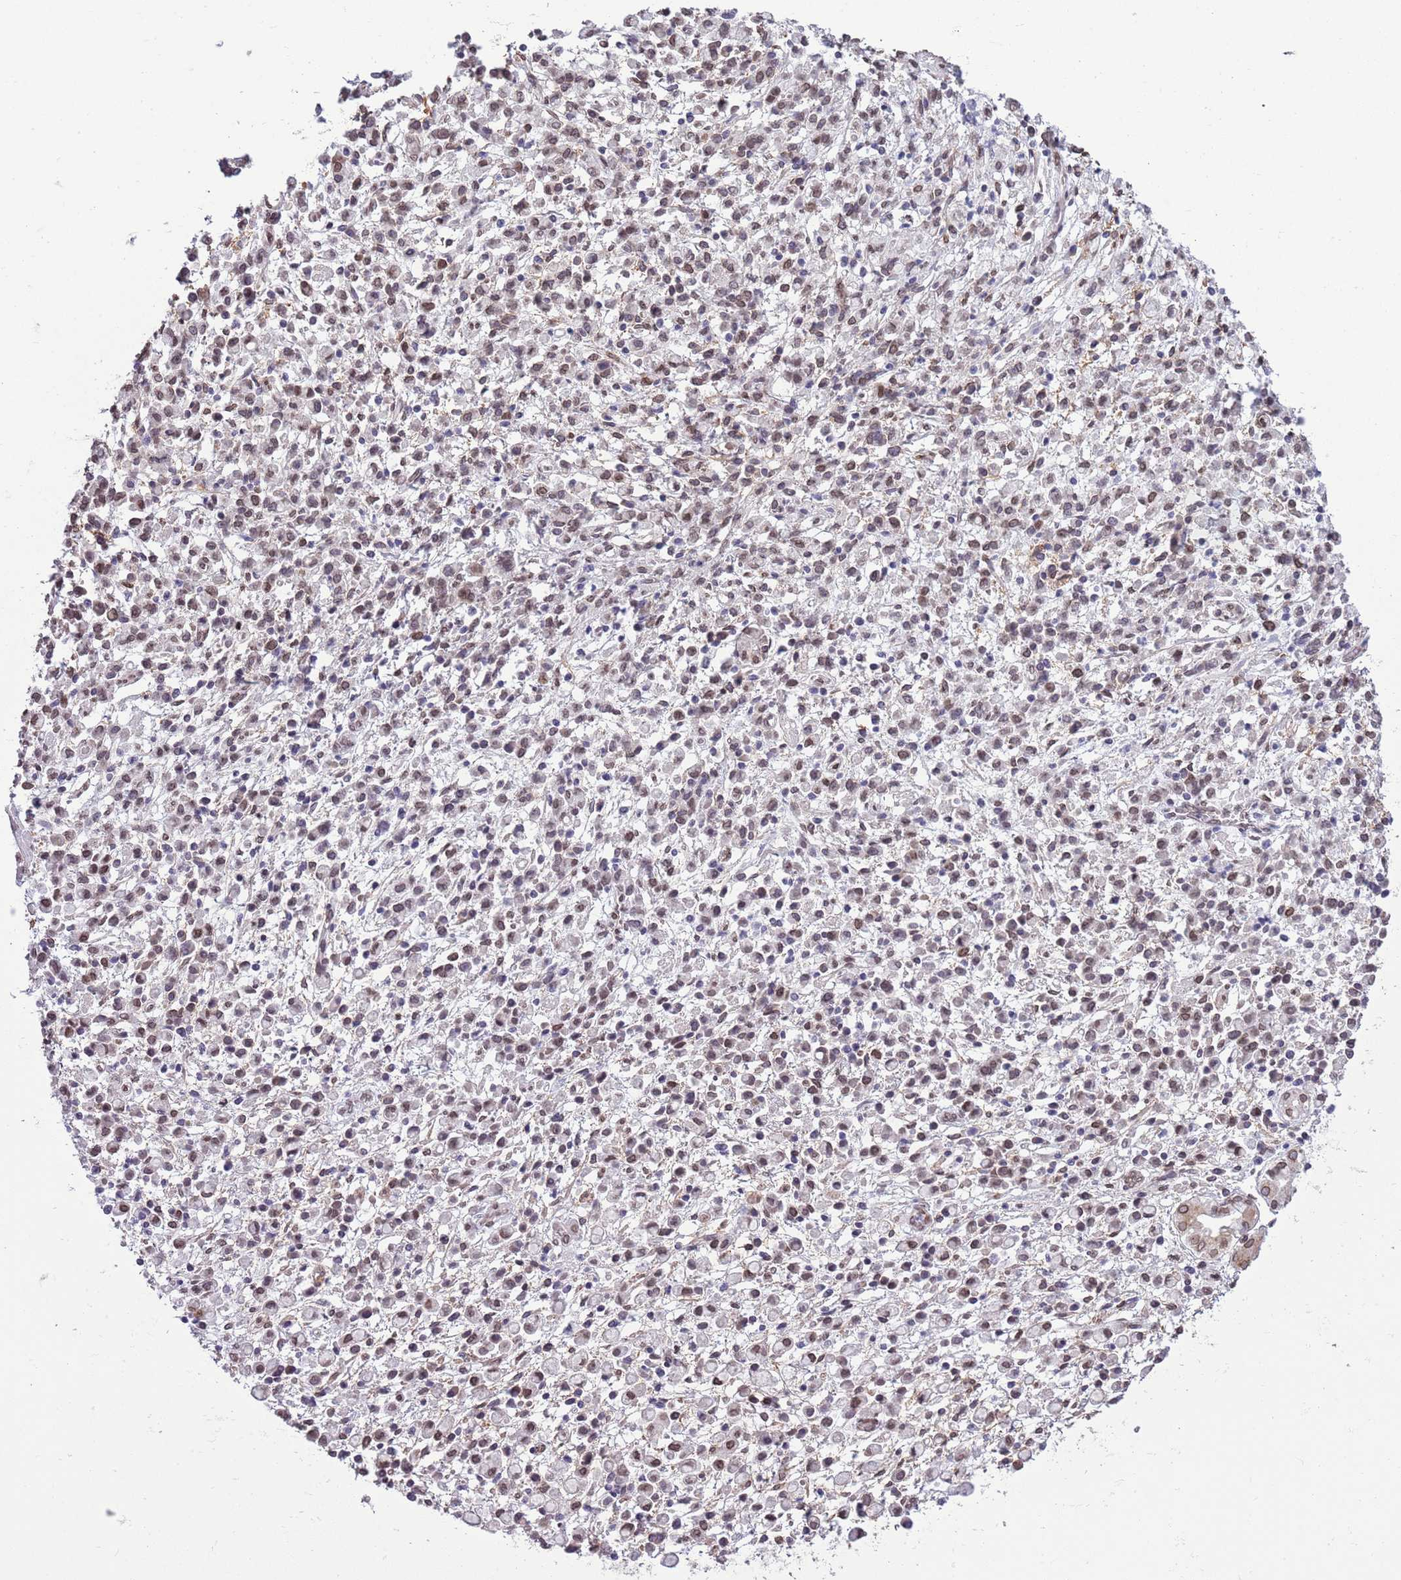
{"staining": {"intensity": "moderate", "quantity": ">75%", "location": "nuclear"}, "tissue": "stomach cancer", "cell_type": "Tumor cells", "image_type": "cancer", "snomed": [{"axis": "morphology", "description": "Adenocarcinoma, NOS"}, {"axis": "topography", "description": "Stomach"}], "caption": "Stomach cancer tissue reveals moderate nuclear positivity in approximately >75% of tumor cells", "gene": "ZGLP1", "patient": {"sex": "male", "age": 77}}